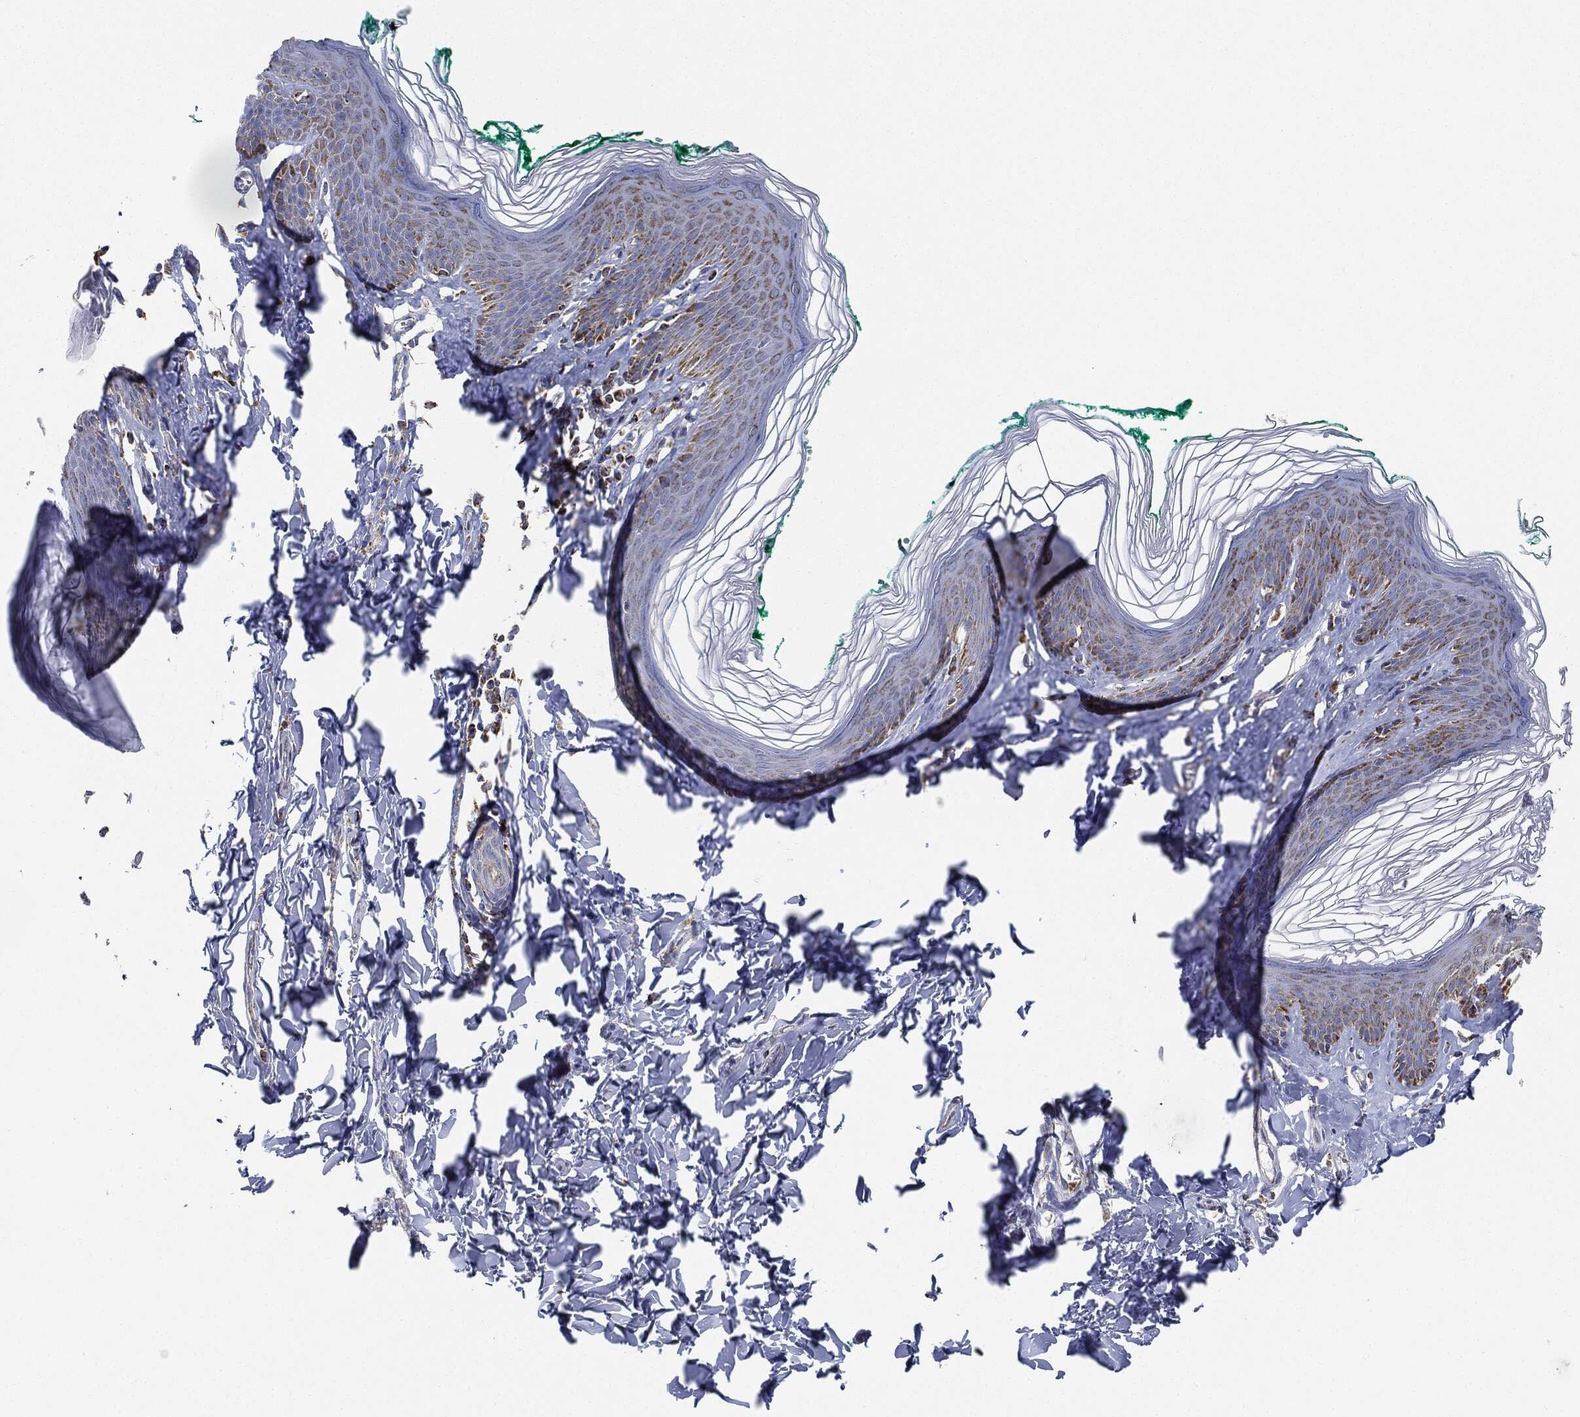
{"staining": {"intensity": "negative", "quantity": "none", "location": "none"}, "tissue": "skin", "cell_type": "Epidermal cells", "image_type": "normal", "snomed": [{"axis": "morphology", "description": "Normal tissue, NOS"}, {"axis": "topography", "description": "Vulva"}], "caption": "The image reveals no significant staining in epidermal cells of skin. The staining is performed using DAB (3,3'-diaminobenzidine) brown chromogen with nuclei counter-stained in using hematoxylin.", "gene": "CAPN15", "patient": {"sex": "female", "age": 66}}